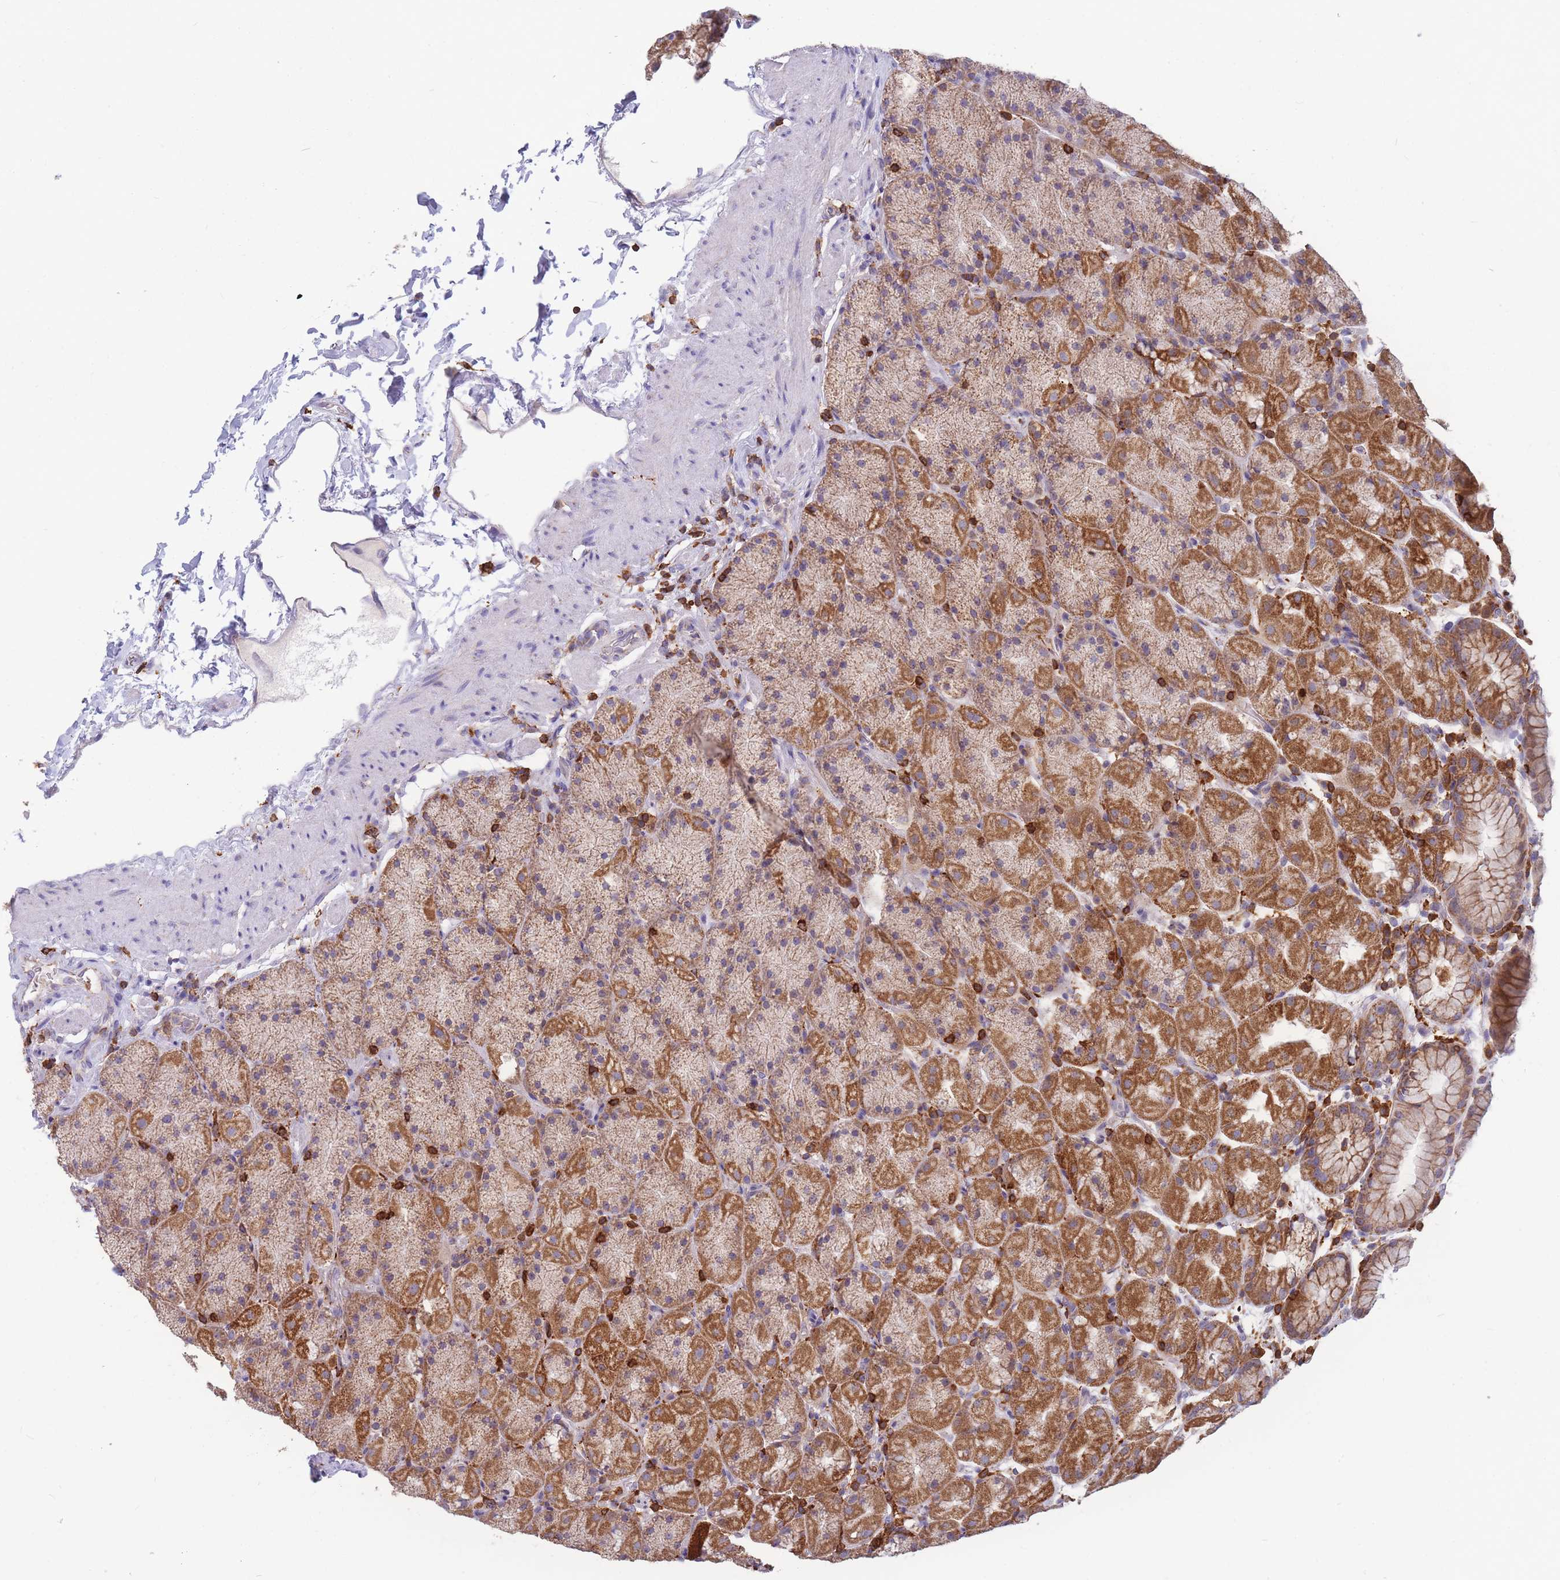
{"staining": {"intensity": "moderate", "quantity": ">75%", "location": "cytoplasmic/membranous"}, "tissue": "stomach", "cell_type": "Glandular cells", "image_type": "normal", "snomed": [{"axis": "morphology", "description": "Normal tissue, NOS"}, {"axis": "topography", "description": "Stomach, upper"}, {"axis": "topography", "description": "Stomach, lower"}], "caption": "Glandular cells reveal moderate cytoplasmic/membranous staining in about >75% of cells in normal stomach. Nuclei are stained in blue.", "gene": "MRPL54", "patient": {"sex": "male", "age": 67}}